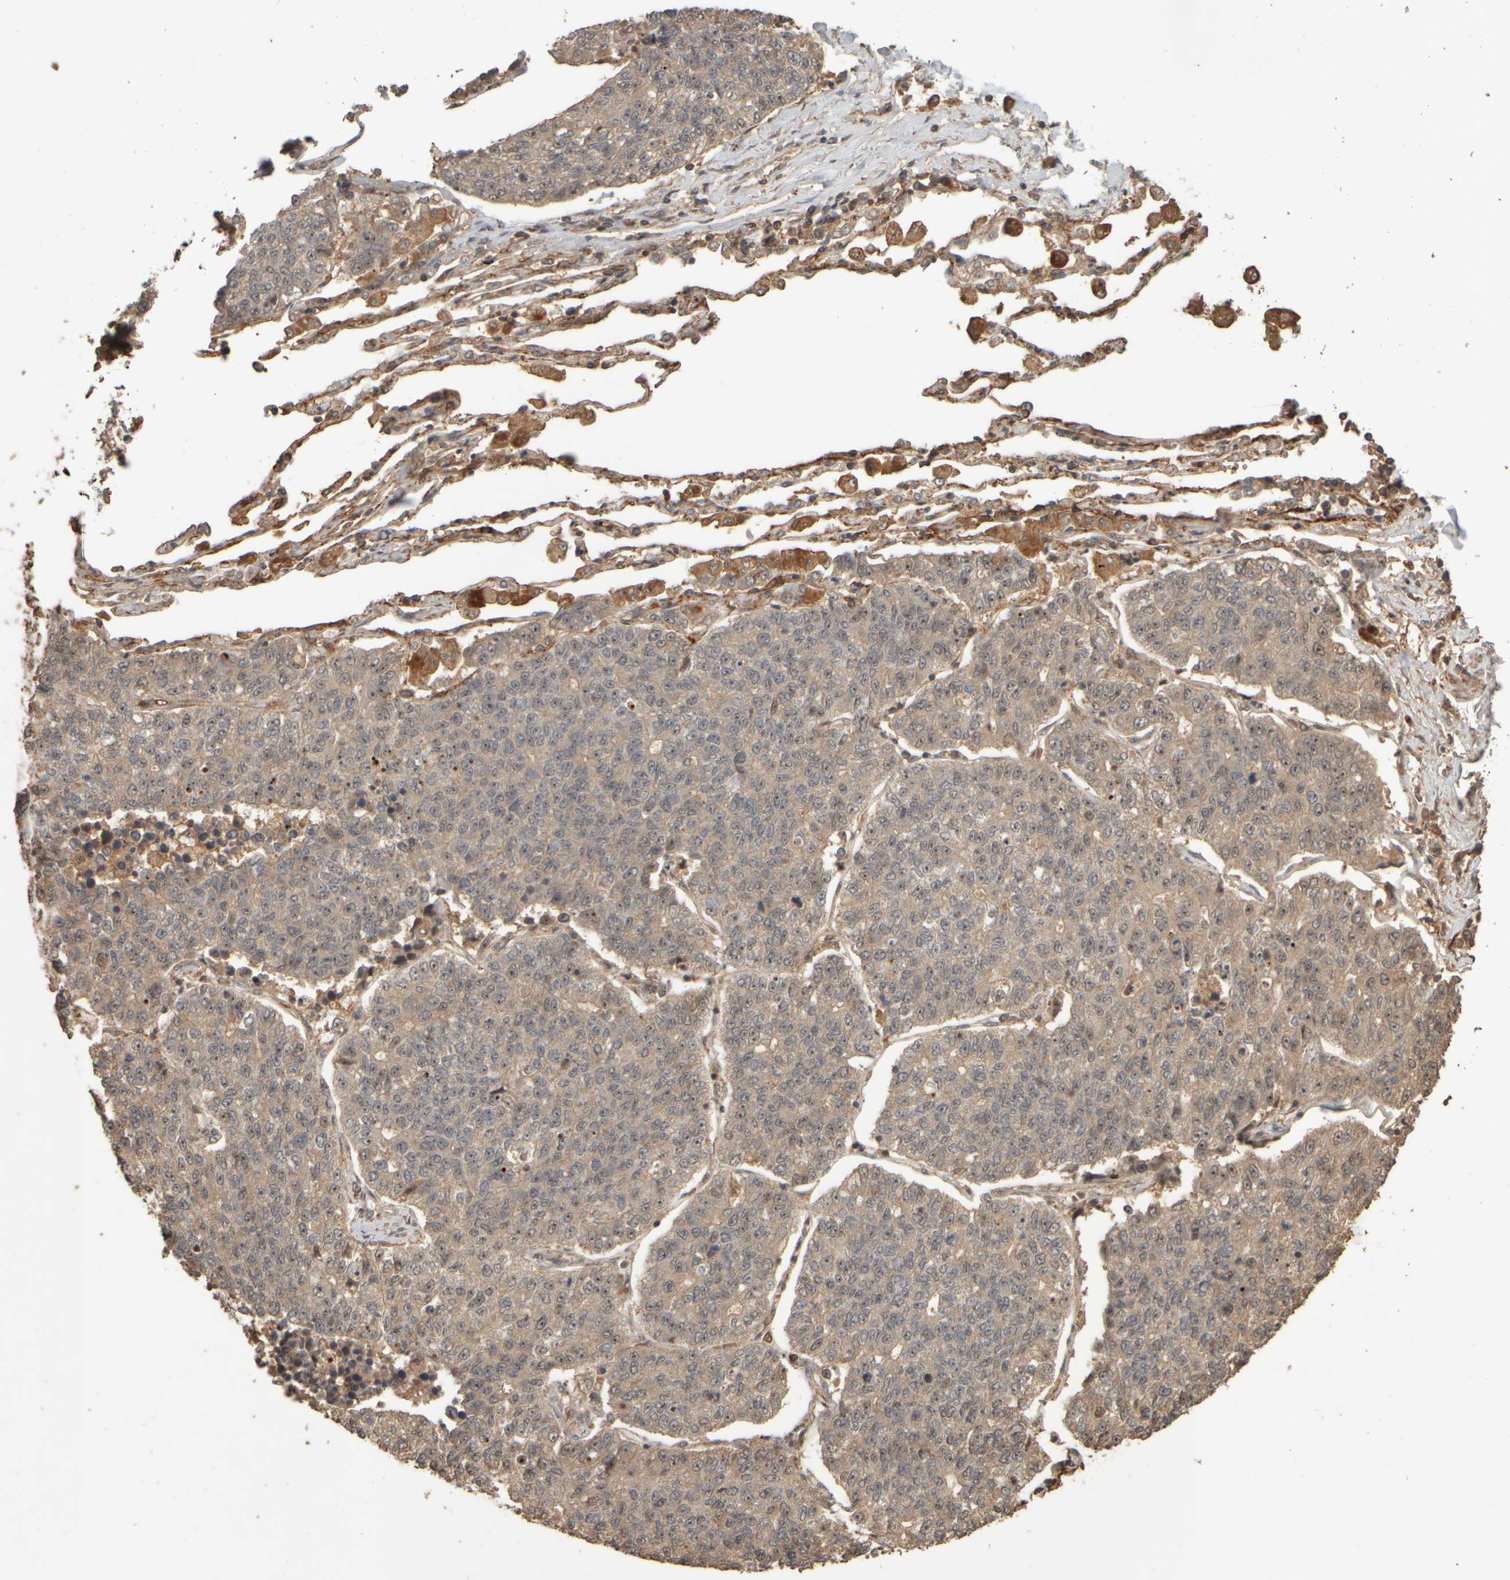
{"staining": {"intensity": "weak", "quantity": ">75%", "location": "cytoplasmic/membranous,nuclear"}, "tissue": "lung cancer", "cell_type": "Tumor cells", "image_type": "cancer", "snomed": [{"axis": "morphology", "description": "Adenocarcinoma, NOS"}, {"axis": "topography", "description": "Lung"}], "caption": "Lung cancer (adenocarcinoma) tissue displays weak cytoplasmic/membranous and nuclear expression in approximately >75% of tumor cells", "gene": "SPHK1", "patient": {"sex": "male", "age": 49}}